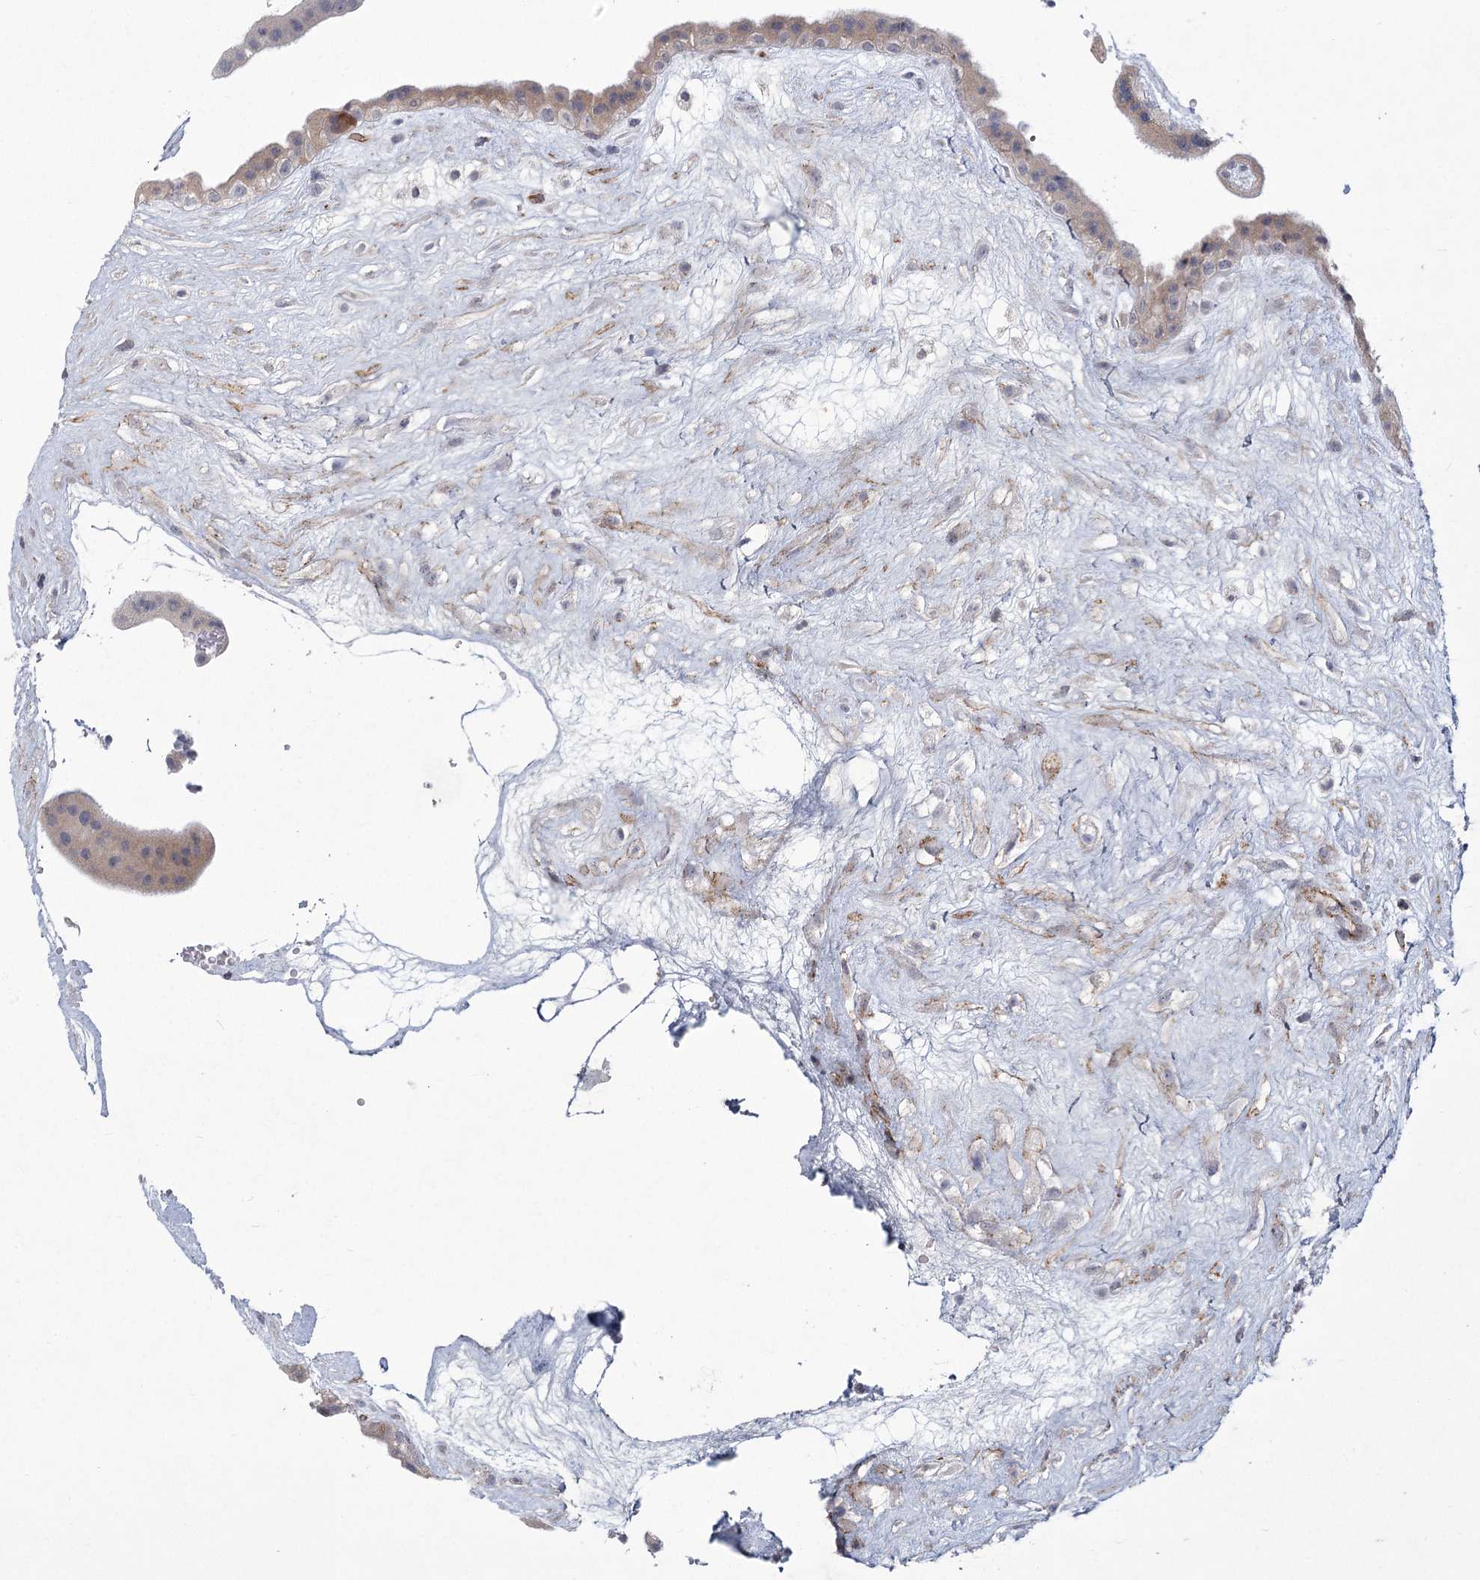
{"staining": {"intensity": "weak", "quantity": "<25%", "location": "cytoplasmic/membranous"}, "tissue": "placenta", "cell_type": "Trophoblastic cells", "image_type": "normal", "snomed": [{"axis": "morphology", "description": "Normal tissue, NOS"}, {"axis": "topography", "description": "Placenta"}], "caption": "High power microscopy image of an immunohistochemistry image of benign placenta, revealing no significant expression in trophoblastic cells.", "gene": "MEPE", "patient": {"sex": "female", "age": 18}}